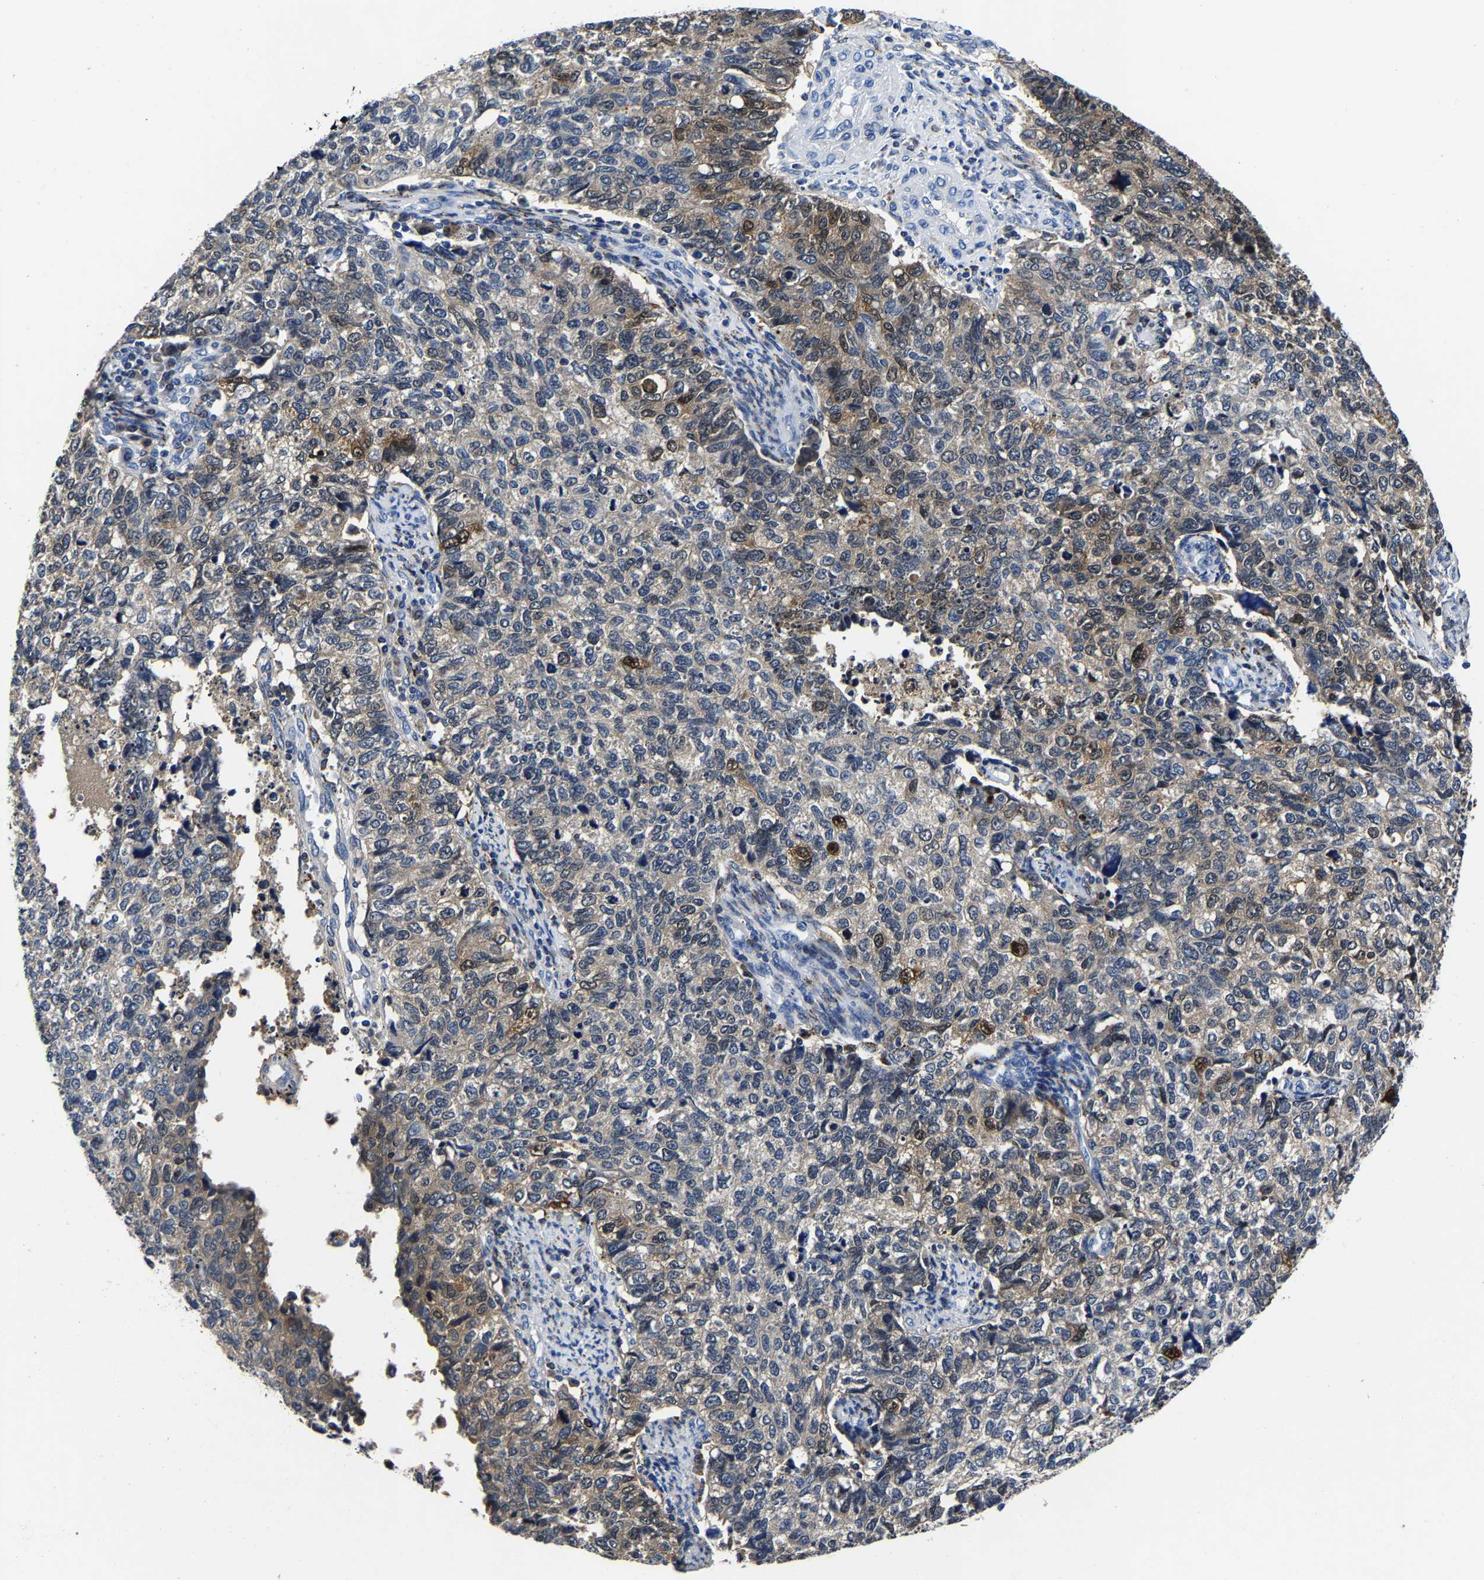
{"staining": {"intensity": "weak", "quantity": "<25%", "location": "cytoplasmic/membranous,nuclear"}, "tissue": "cervical cancer", "cell_type": "Tumor cells", "image_type": "cancer", "snomed": [{"axis": "morphology", "description": "Squamous cell carcinoma, NOS"}, {"axis": "topography", "description": "Cervix"}], "caption": "A histopathology image of human cervical cancer (squamous cell carcinoma) is negative for staining in tumor cells.", "gene": "PSPH", "patient": {"sex": "female", "age": 63}}